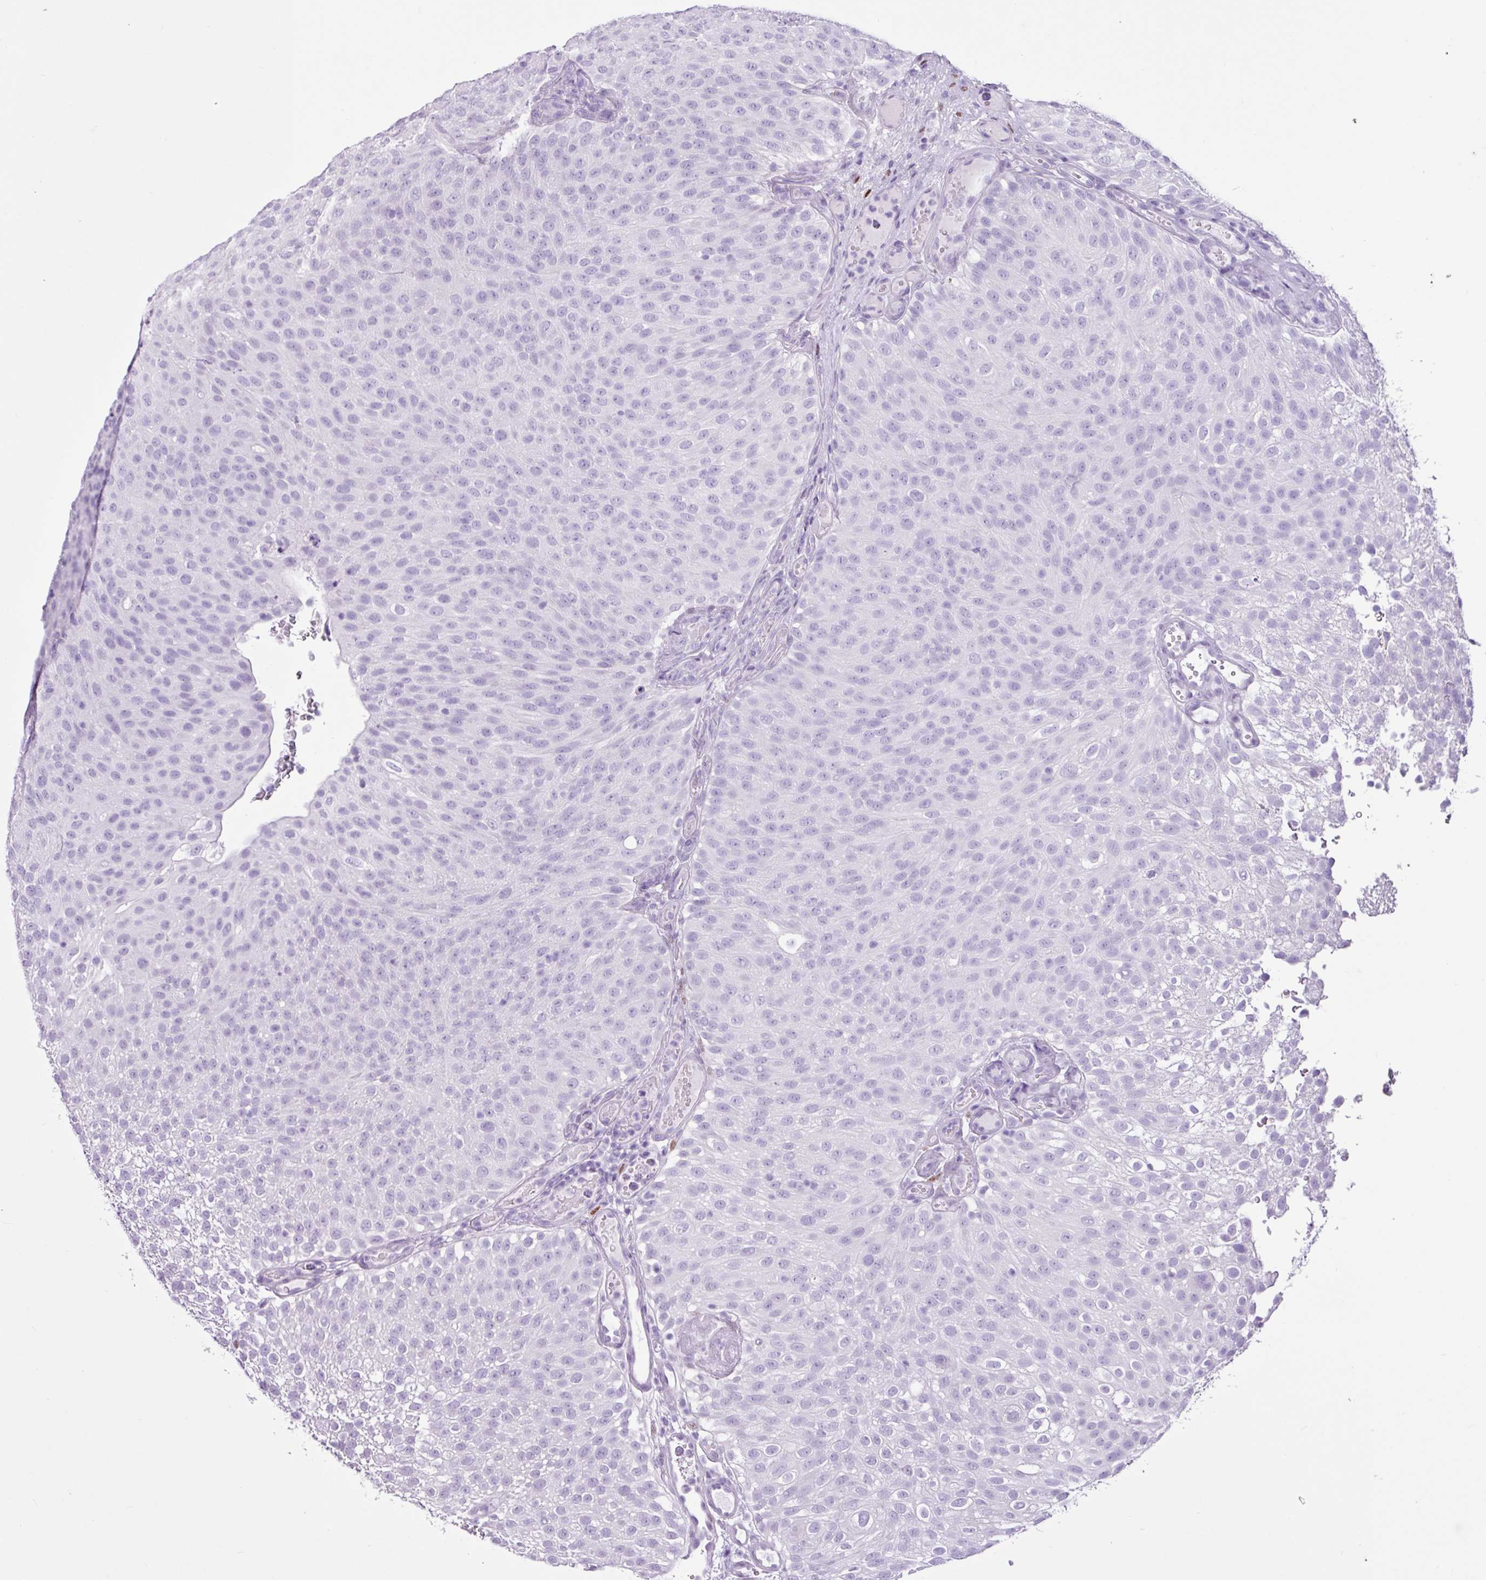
{"staining": {"intensity": "negative", "quantity": "none", "location": "none"}, "tissue": "urothelial cancer", "cell_type": "Tumor cells", "image_type": "cancer", "snomed": [{"axis": "morphology", "description": "Urothelial carcinoma, Low grade"}, {"axis": "topography", "description": "Urinary bladder"}], "caption": "High magnification brightfield microscopy of low-grade urothelial carcinoma stained with DAB (brown) and counterstained with hematoxylin (blue): tumor cells show no significant positivity. (DAB (3,3'-diaminobenzidine) immunohistochemistry, high magnification).", "gene": "PGR", "patient": {"sex": "male", "age": 78}}